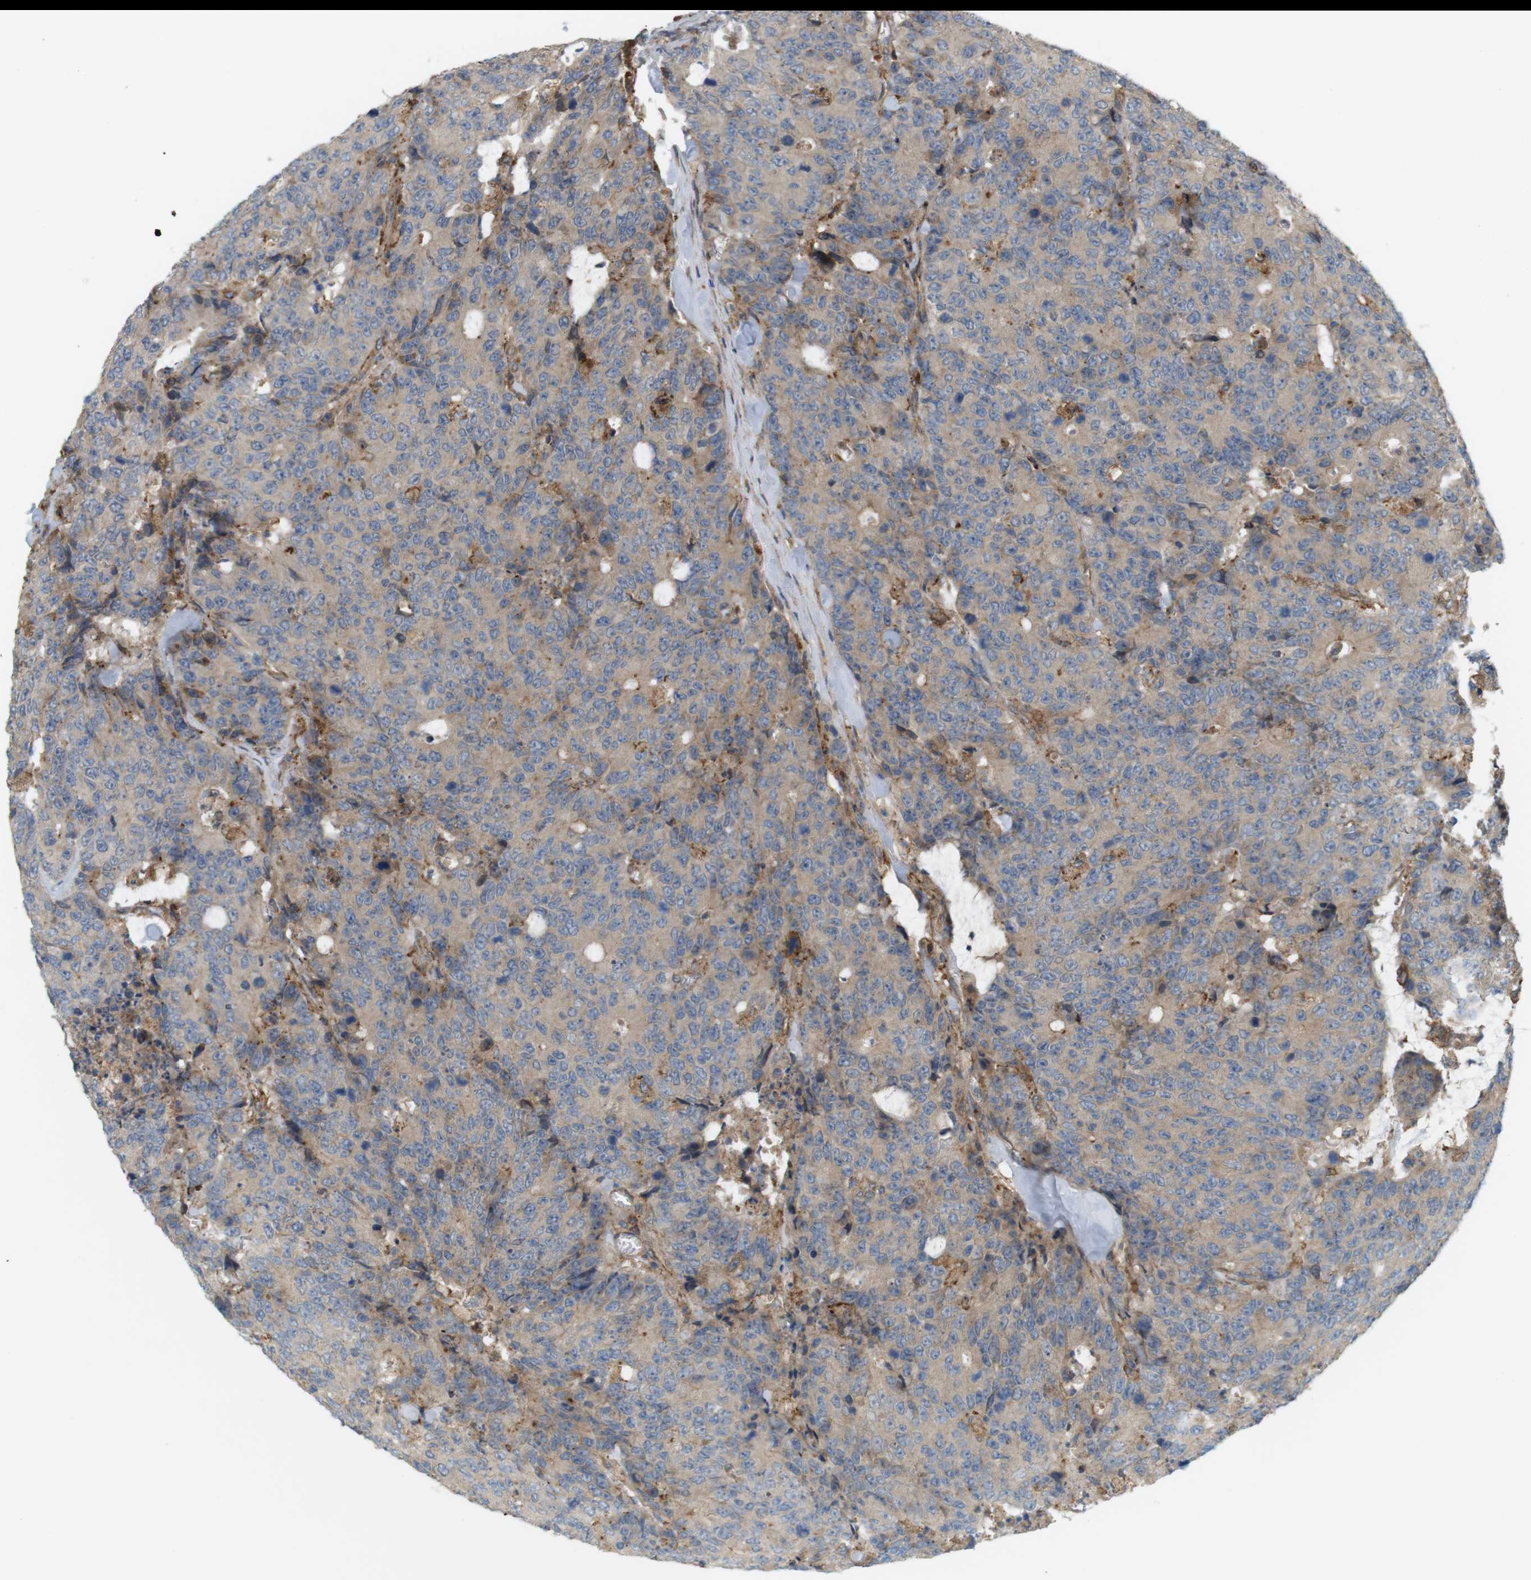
{"staining": {"intensity": "weak", "quantity": "<25%", "location": "cytoplasmic/membranous"}, "tissue": "colorectal cancer", "cell_type": "Tumor cells", "image_type": "cancer", "snomed": [{"axis": "morphology", "description": "Adenocarcinoma, NOS"}, {"axis": "topography", "description": "Colon"}], "caption": "This is a histopathology image of immunohistochemistry staining of colorectal cancer, which shows no positivity in tumor cells. (Stains: DAB (3,3'-diaminobenzidine) immunohistochemistry with hematoxylin counter stain, Microscopy: brightfield microscopy at high magnification).", "gene": "DDAH2", "patient": {"sex": "female", "age": 86}}